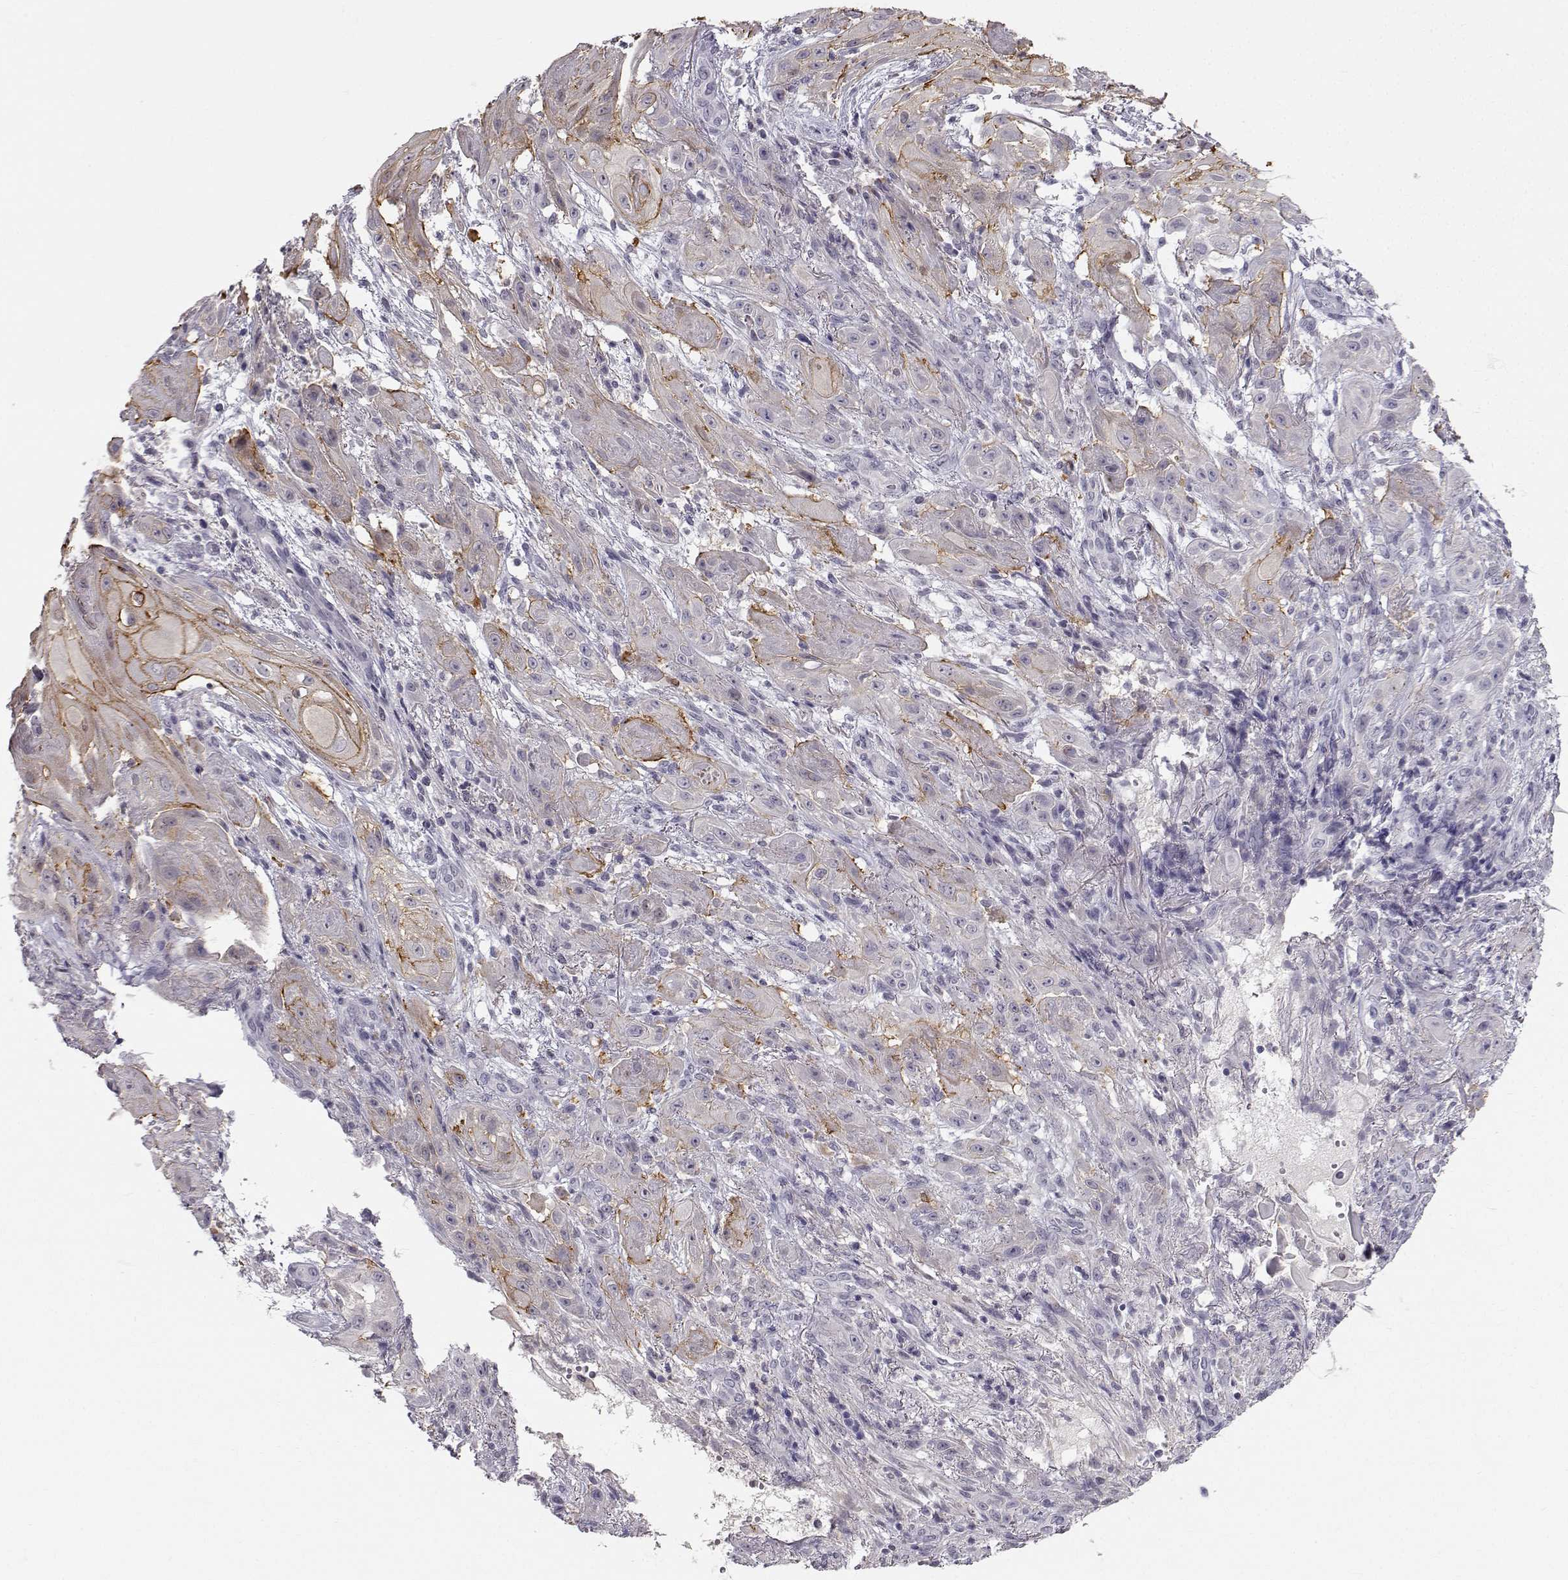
{"staining": {"intensity": "moderate", "quantity": "<25%", "location": "cytoplasmic/membranous"}, "tissue": "skin cancer", "cell_type": "Tumor cells", "image_type": "cancer", "snomed": [{"axis": "morphology", "description": "Squamous cell carcinoma, NOS"}, {"axis": "topography", "description": "Skin"}], "caption": "Protein staining by IHC demonstrates moderate cytoplasmic/membranous staining in approximately <25% of tumor cells in squamous cell carcinoma (skin).", "gene": "ZNF185", "patient": {"sex": "male", "age": 62}}